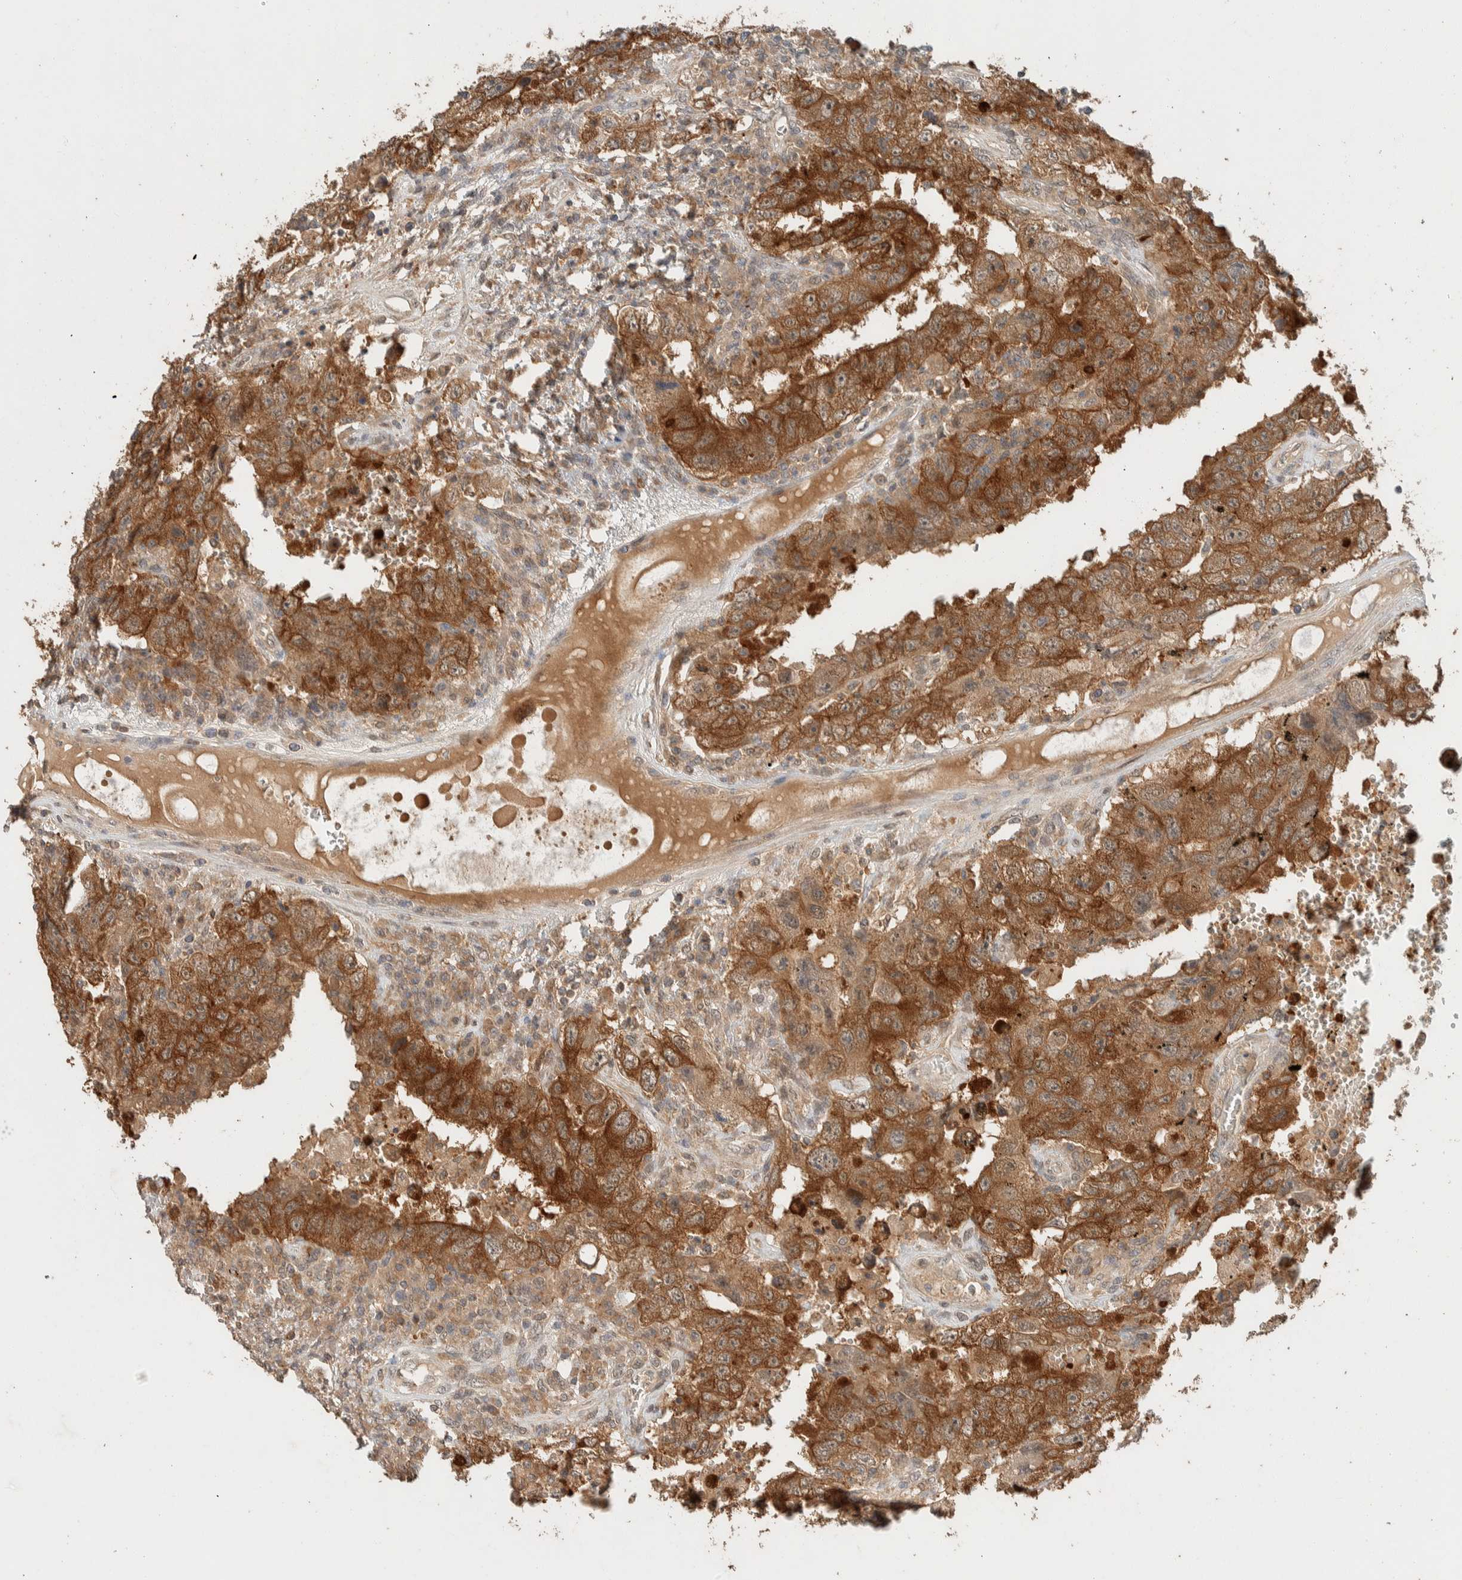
{"staining": {"intensity": "strong", "quantity": ">75%", "location": "cytoplasmic/membranous"}, "tissue": "testis cancer", "cell_type": "Tumor cells", "image_type": "cancer", "snomed": [{"axis": "morphology", "description": "Carcinoma, Embryonal, NOS"}, {"axis": "topography", "description": "Testis"}], "caption": "Protein analysis of testis cancer (embryonal carcinoma) tissue demonstrates strong cytoplasmic/membranous staining in approximately >75% of tumor cells.", "gene": "ZNF567", "patient": {"sex": "male", "age": 26}}